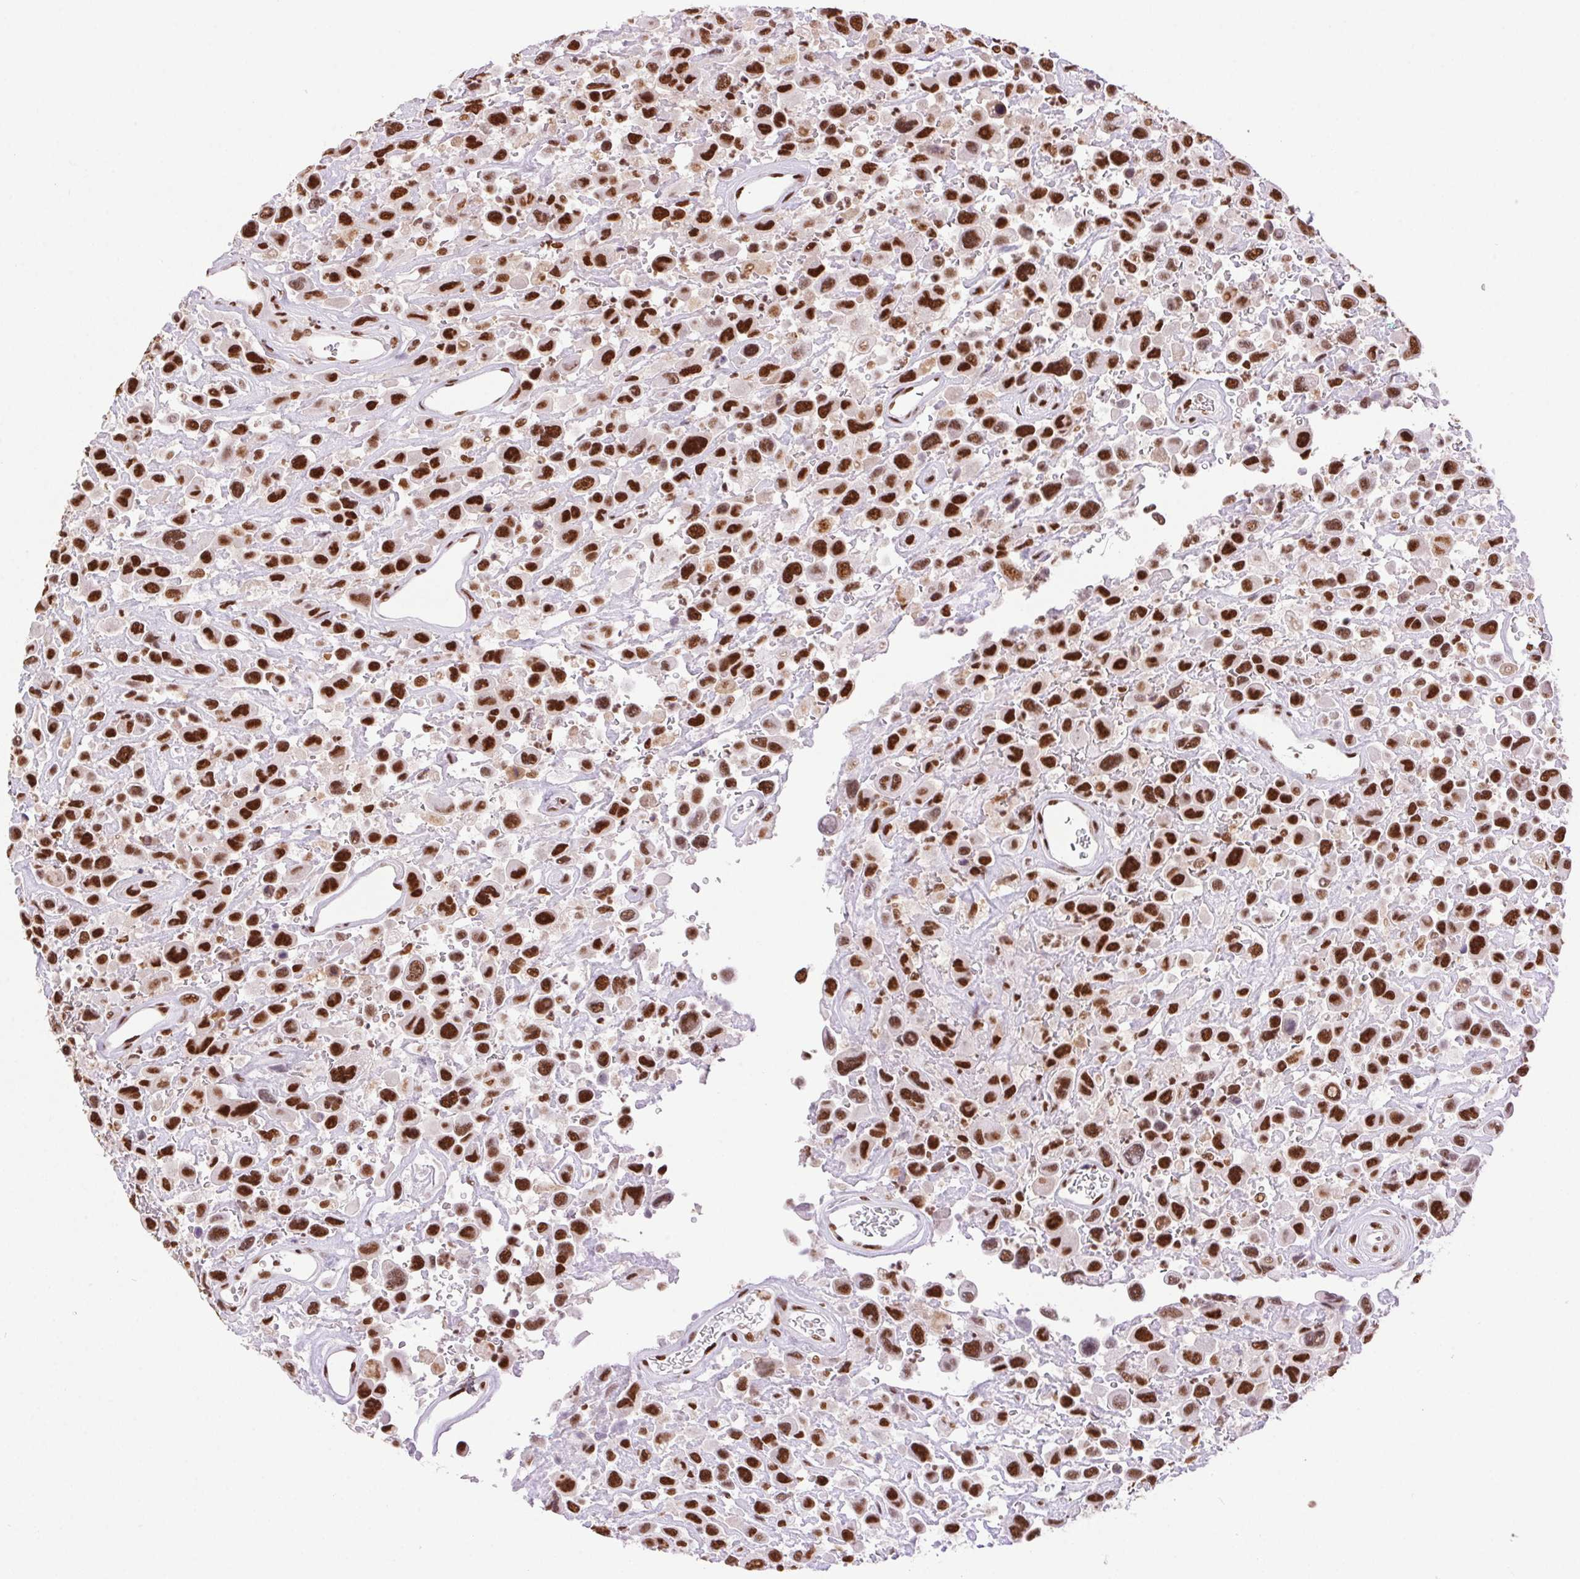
{"staining": {"intensity": "strong", "quantity": ">75%", "location": "nuclear"}, "tissue": "urothelial cancer", "cell_type": "Tumor cells", "image_type": "cancer", "snomed": [{"axis": "morphology", "description": "Urothelial carcinoma, High grade"}, {"axis": "topography", "description": "Urinary bladder"}], "caption": "This is an image of immunohistochemistry staining of urothelial cancer, which shows strong expression in the nuclear of tumor cells.", "gene": "ZNF207", "patient": {"sex": "male", "age": 53}}